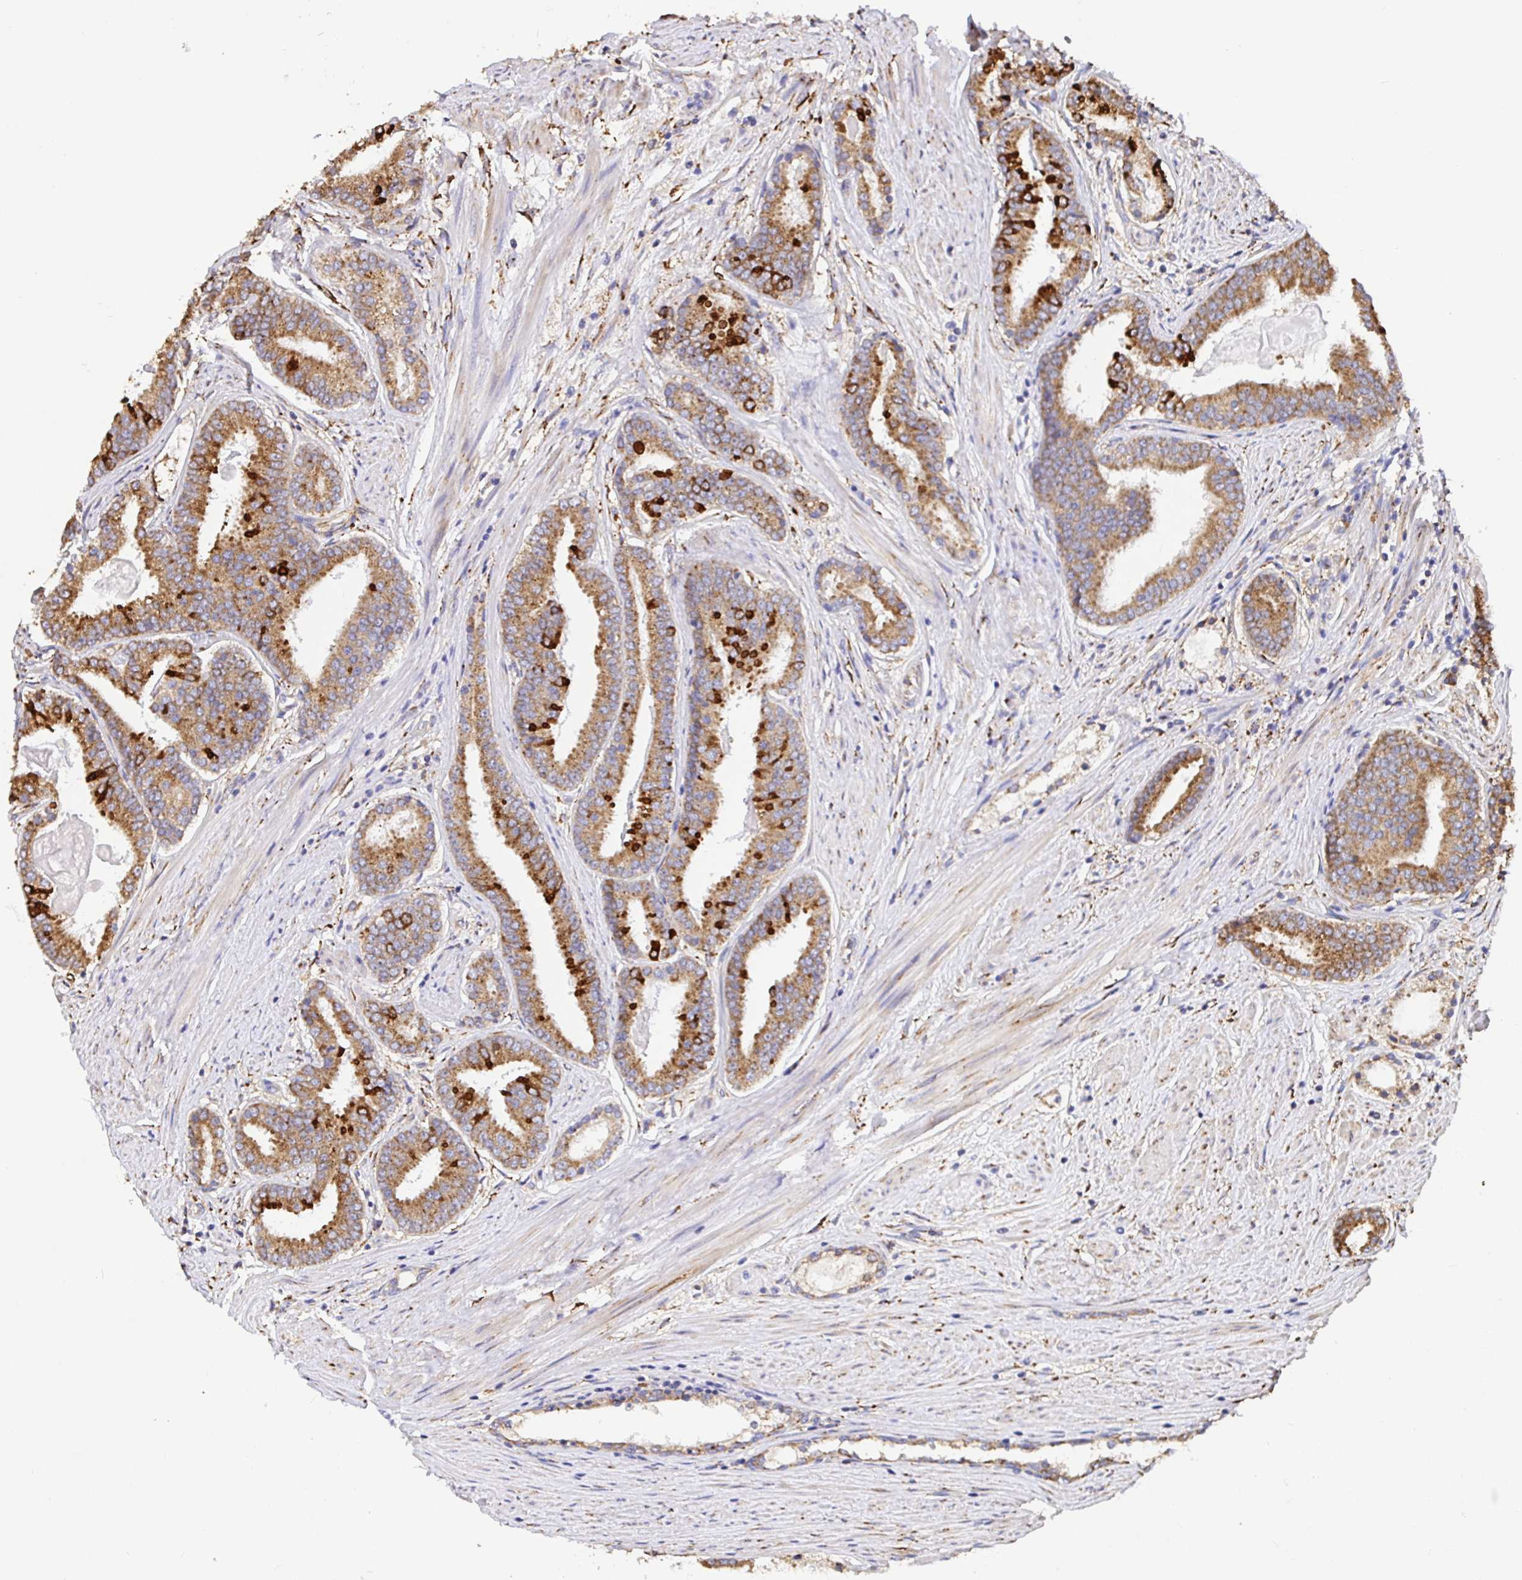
{"staining": {"intensity": "moderate", "quantity": ">75%", "location": "cytoplasmic/membranous"}, "tissue": "prostate cancer", "cell_type": "Tumor cells", "image_type": "cancer", "snomed": [{"axis": "morphology", "description": "Adenocarcinoma, High grade"}, {"axis": "topography", "description": "Prostate"}], "caption": "An image showing moderate cytoplasmic/membranous expression in about >75% of tumor cells in high-grade adenocarcinoma (prostate), as visualized by brown immunohistochemical staining.", "gene": "MAOA", "patient": {"sex": "male", "age": 63}}